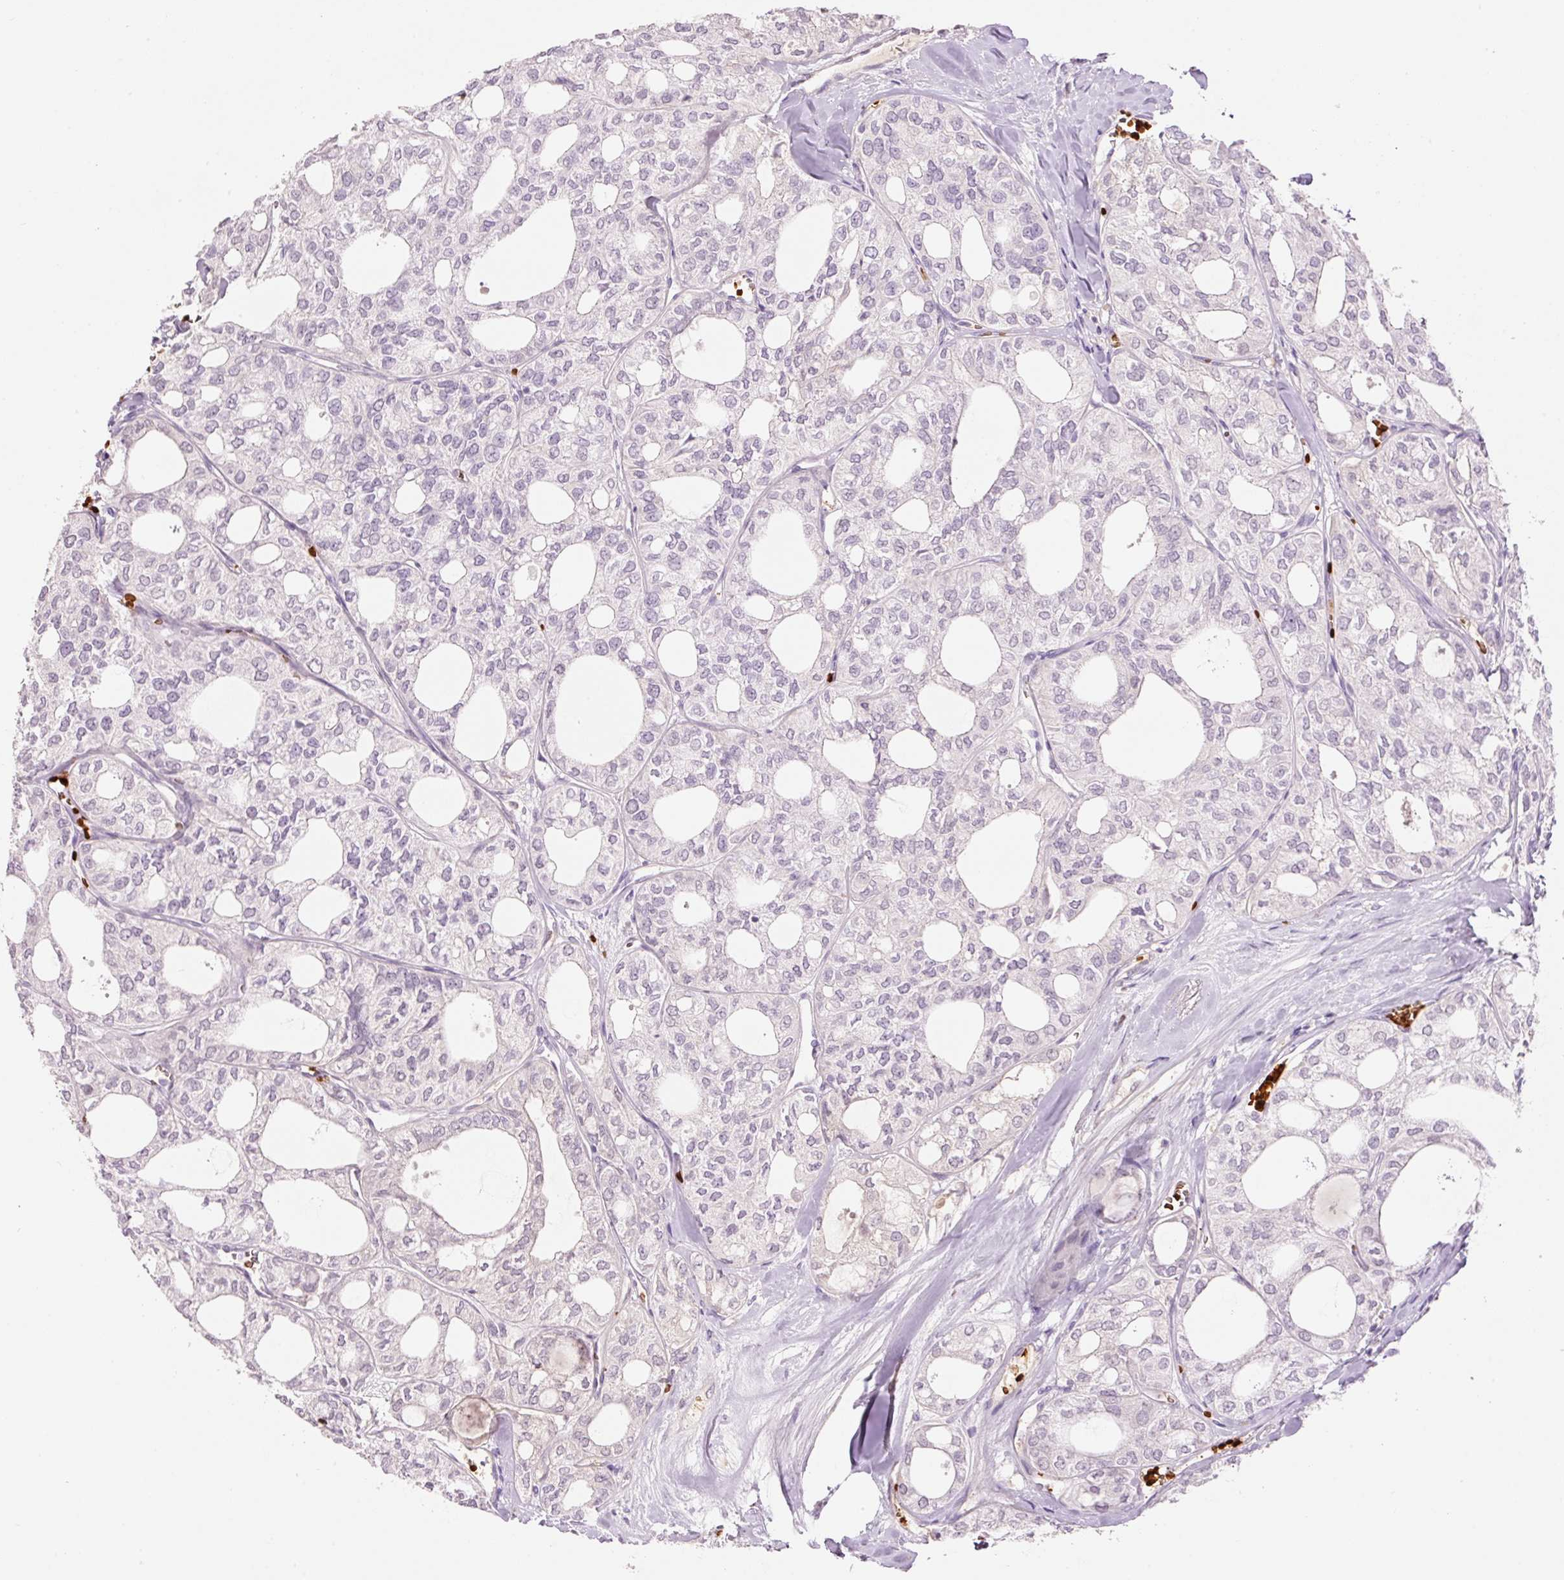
{"staining": {"intensity": "negative", "quantity": "none", "location": "none"}, "tissue": "thyroid cancer", "cell_type": "Tumor cells", "image_type": "cancer", "snomed": [{"axis": "morphology", "description": "Follicular adenoma carcinoma, NOS"}, {"axis": "topography", "description": "Thyroid gland"}], "caption": "Thyroid cancer (follicular adenoma carcinoma) stained for a protein using immunohistochemistry (IHC) demonstrates no expression tumor cells.", "gene": "LY6G6D", "patient": {"sex": "male", "age": 75}}